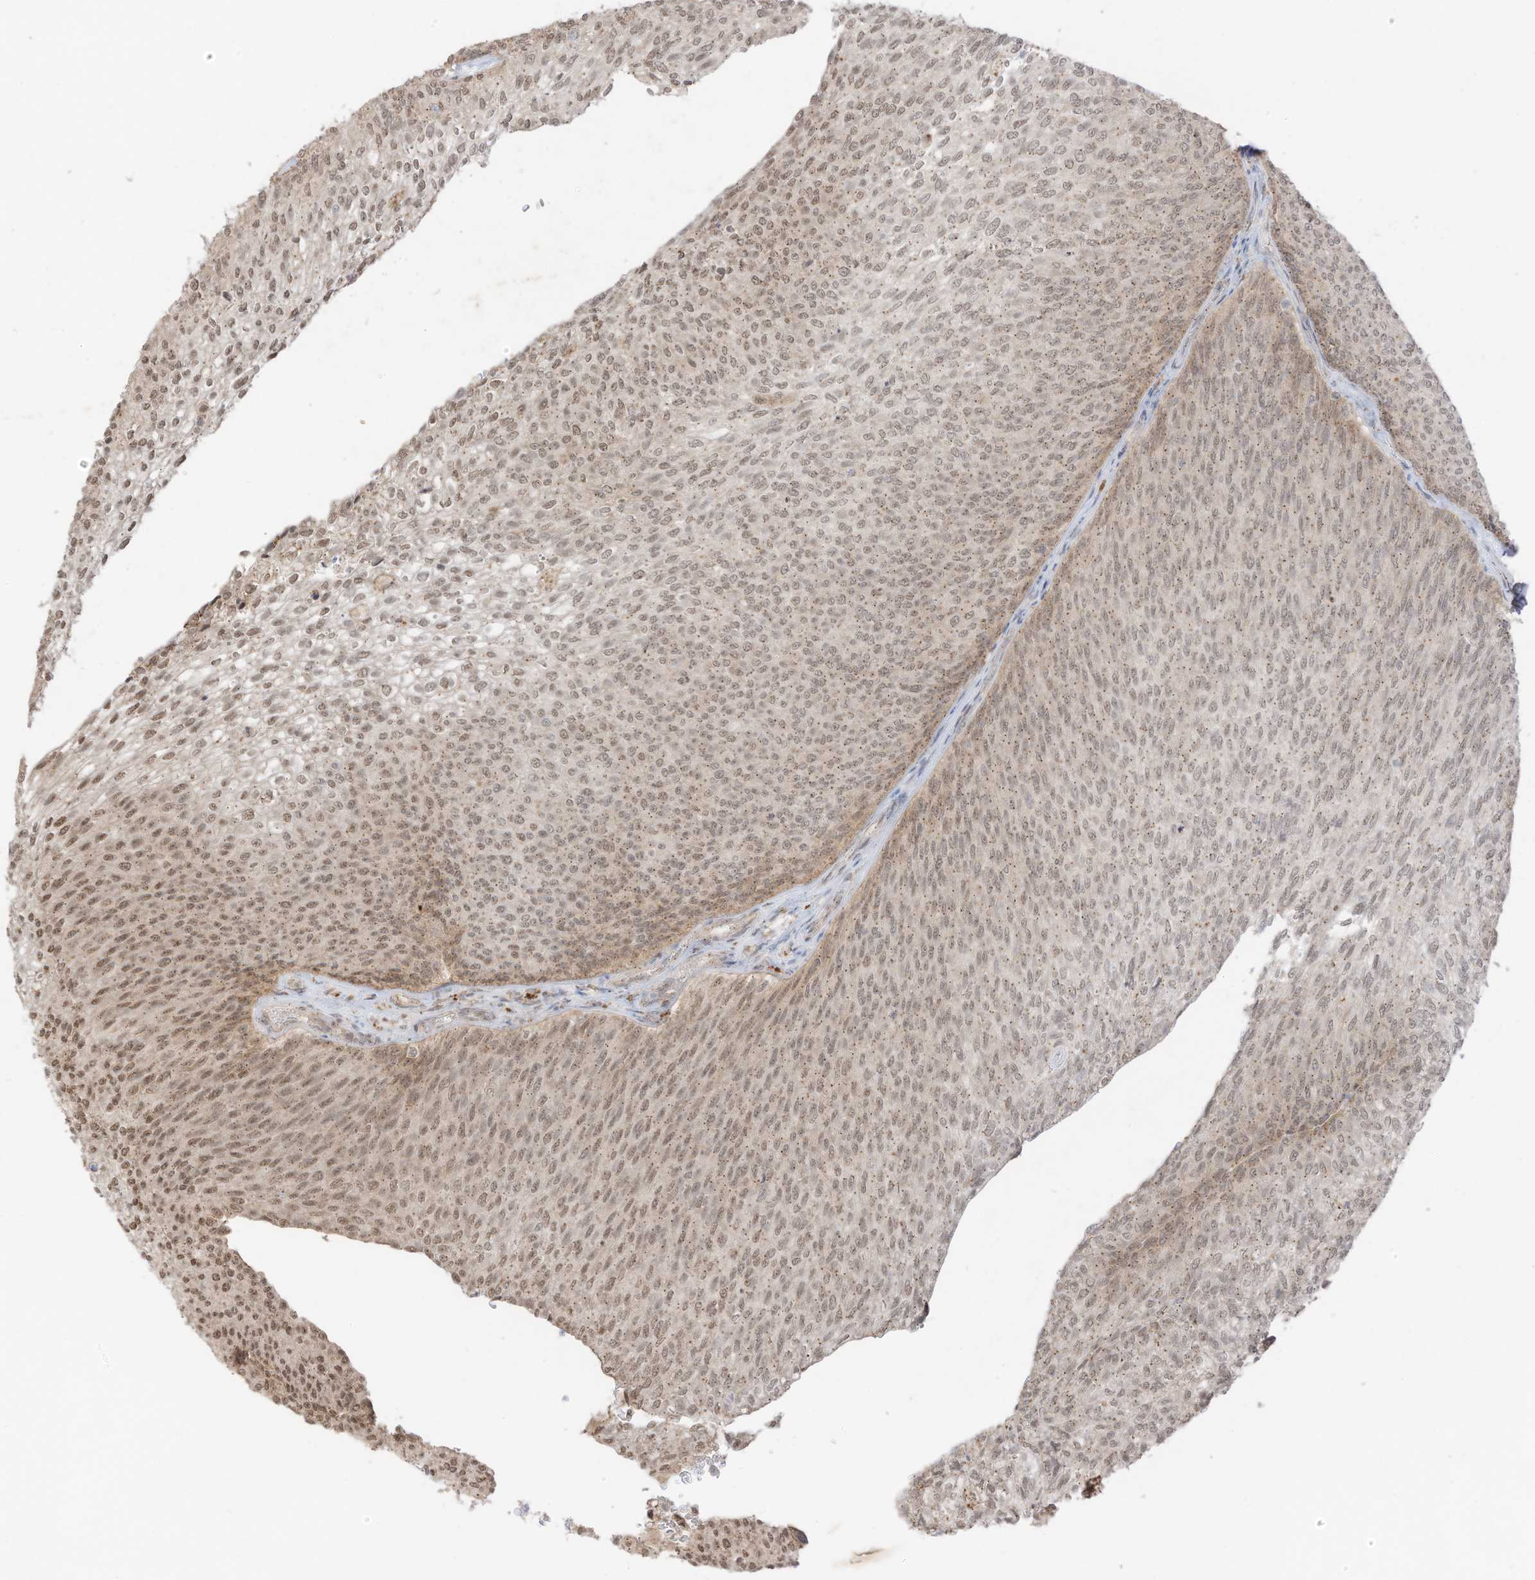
{"staining": {"intensity": "moderate", "quantity": "25%-75%", "location": "cytoplasmic/membranous"}, "tissue": "urothelial cancer", "cell_type": "Tumor cells", "image_type": "cancer", "snomed": [{"axis": "morphology", "description": "Urothelial carcinoma, Low grade"}, {"axis": "topography", "description": "Urinary bladder"}], "caption": "Immunohistochemistry (IHC) image of urothelial carcinoma (low-grade) stained for a protein (brown), which displays medium levels of moderate cytoplasmic/membranous positivity in approximately 25%-75% of tumor cells.", "gene": "N4BP3", "patient": {"sex": "female", "age": 79}}